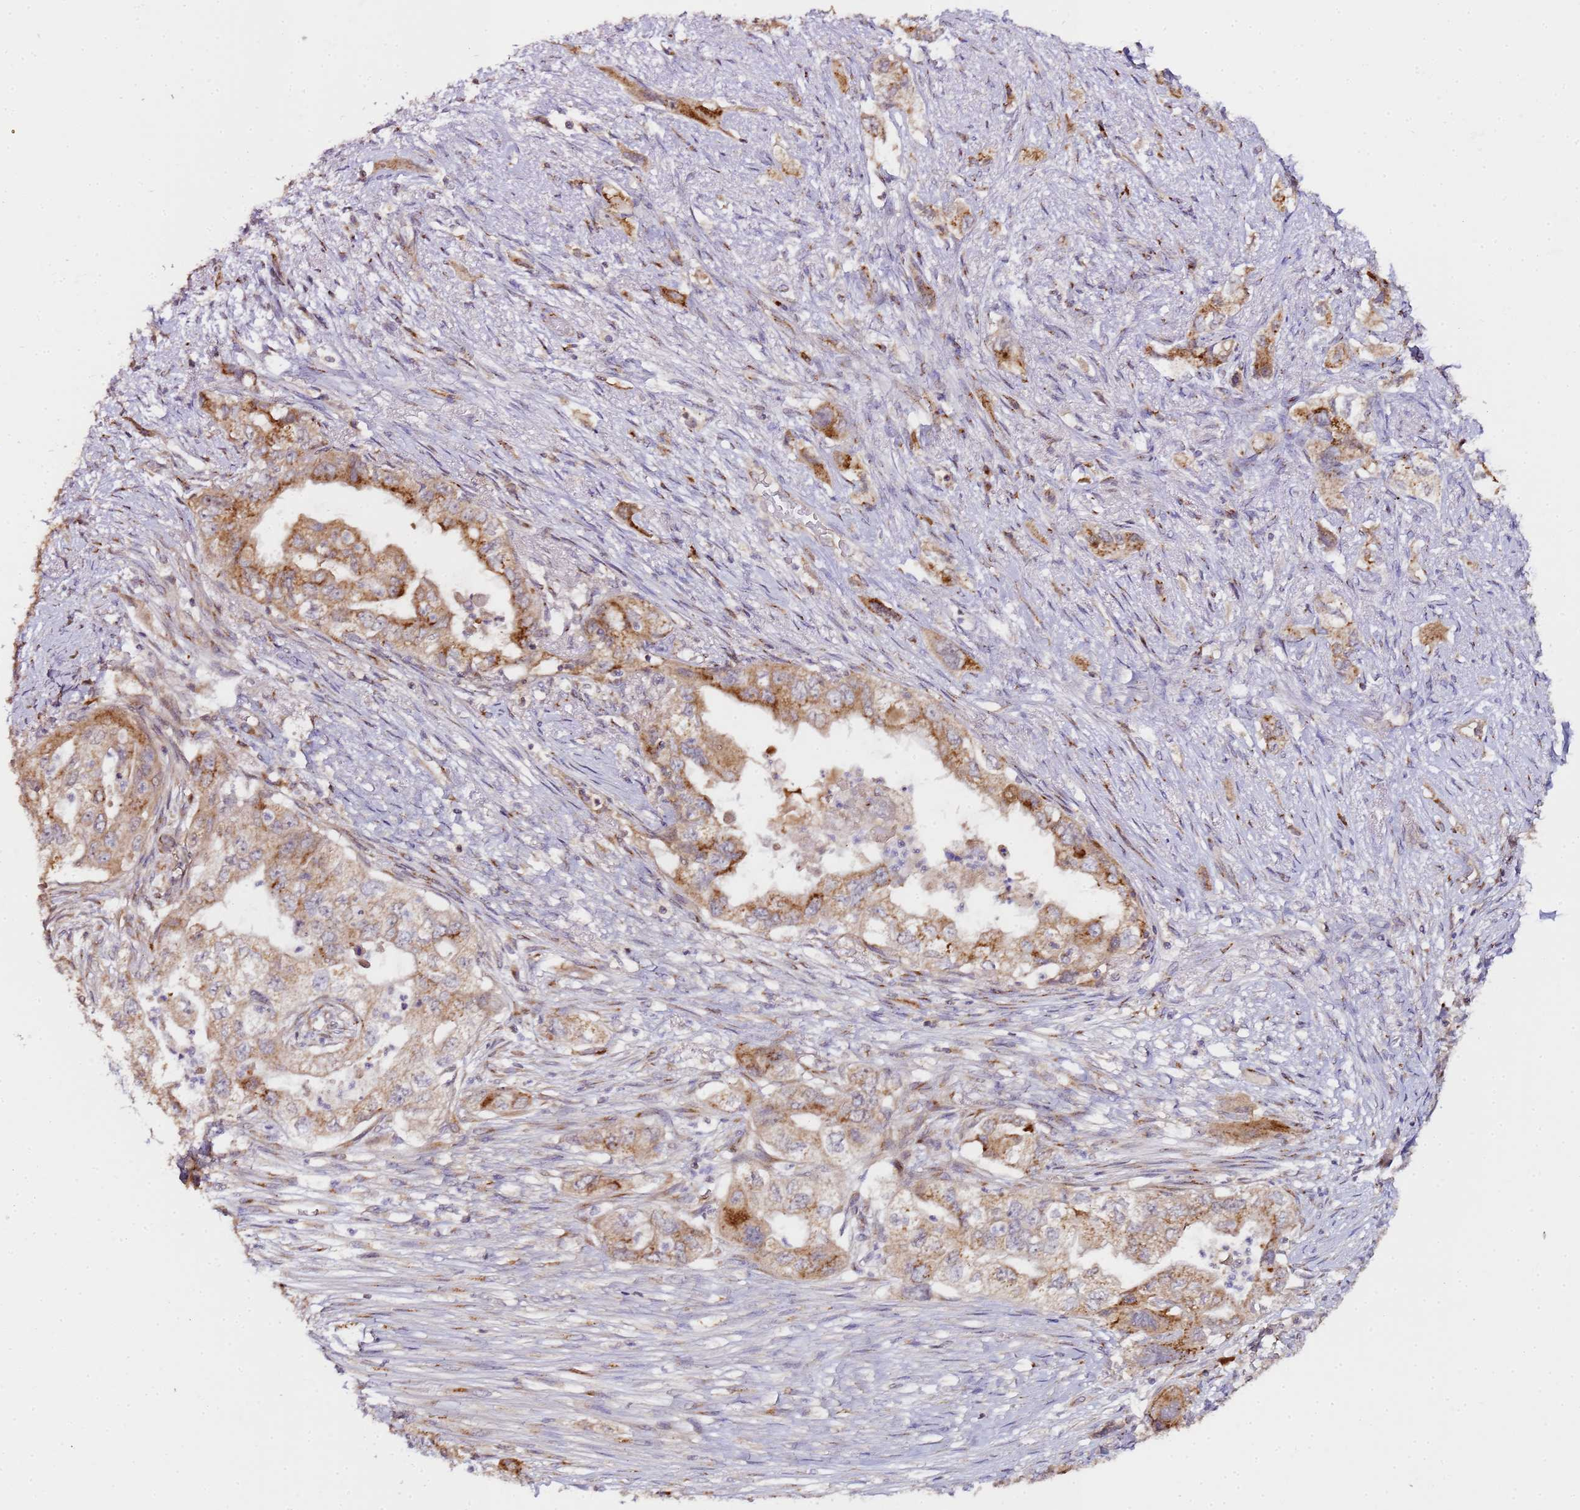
{"staining": {"intensity": "moderate", "quantity": ">75%", "location": "cytoplasmic/membranous"}, "tissue": "pancreatic cancer", "cell_type": "Tumor cells", "image_type": "cancer", "snomed": [{"axis": "morphology", "description": "Adenocarcinoma, NOS"}, {"axis": "topography", "description": "Pancreas"}], "caption": "Immunohistochemistry image of neoplastic tissue: adenocarcinoma (pancreatic) stained using immunohistochemistry (IHC) exhibits medium levels of moderate protein expression localized specifically in the cytoplasmic/membranous of tumor cells, appearing as a cytoplasmic/membranous brown color.", "gene": "MRPL49", "patient": {"sex": "female", "age": 73}}